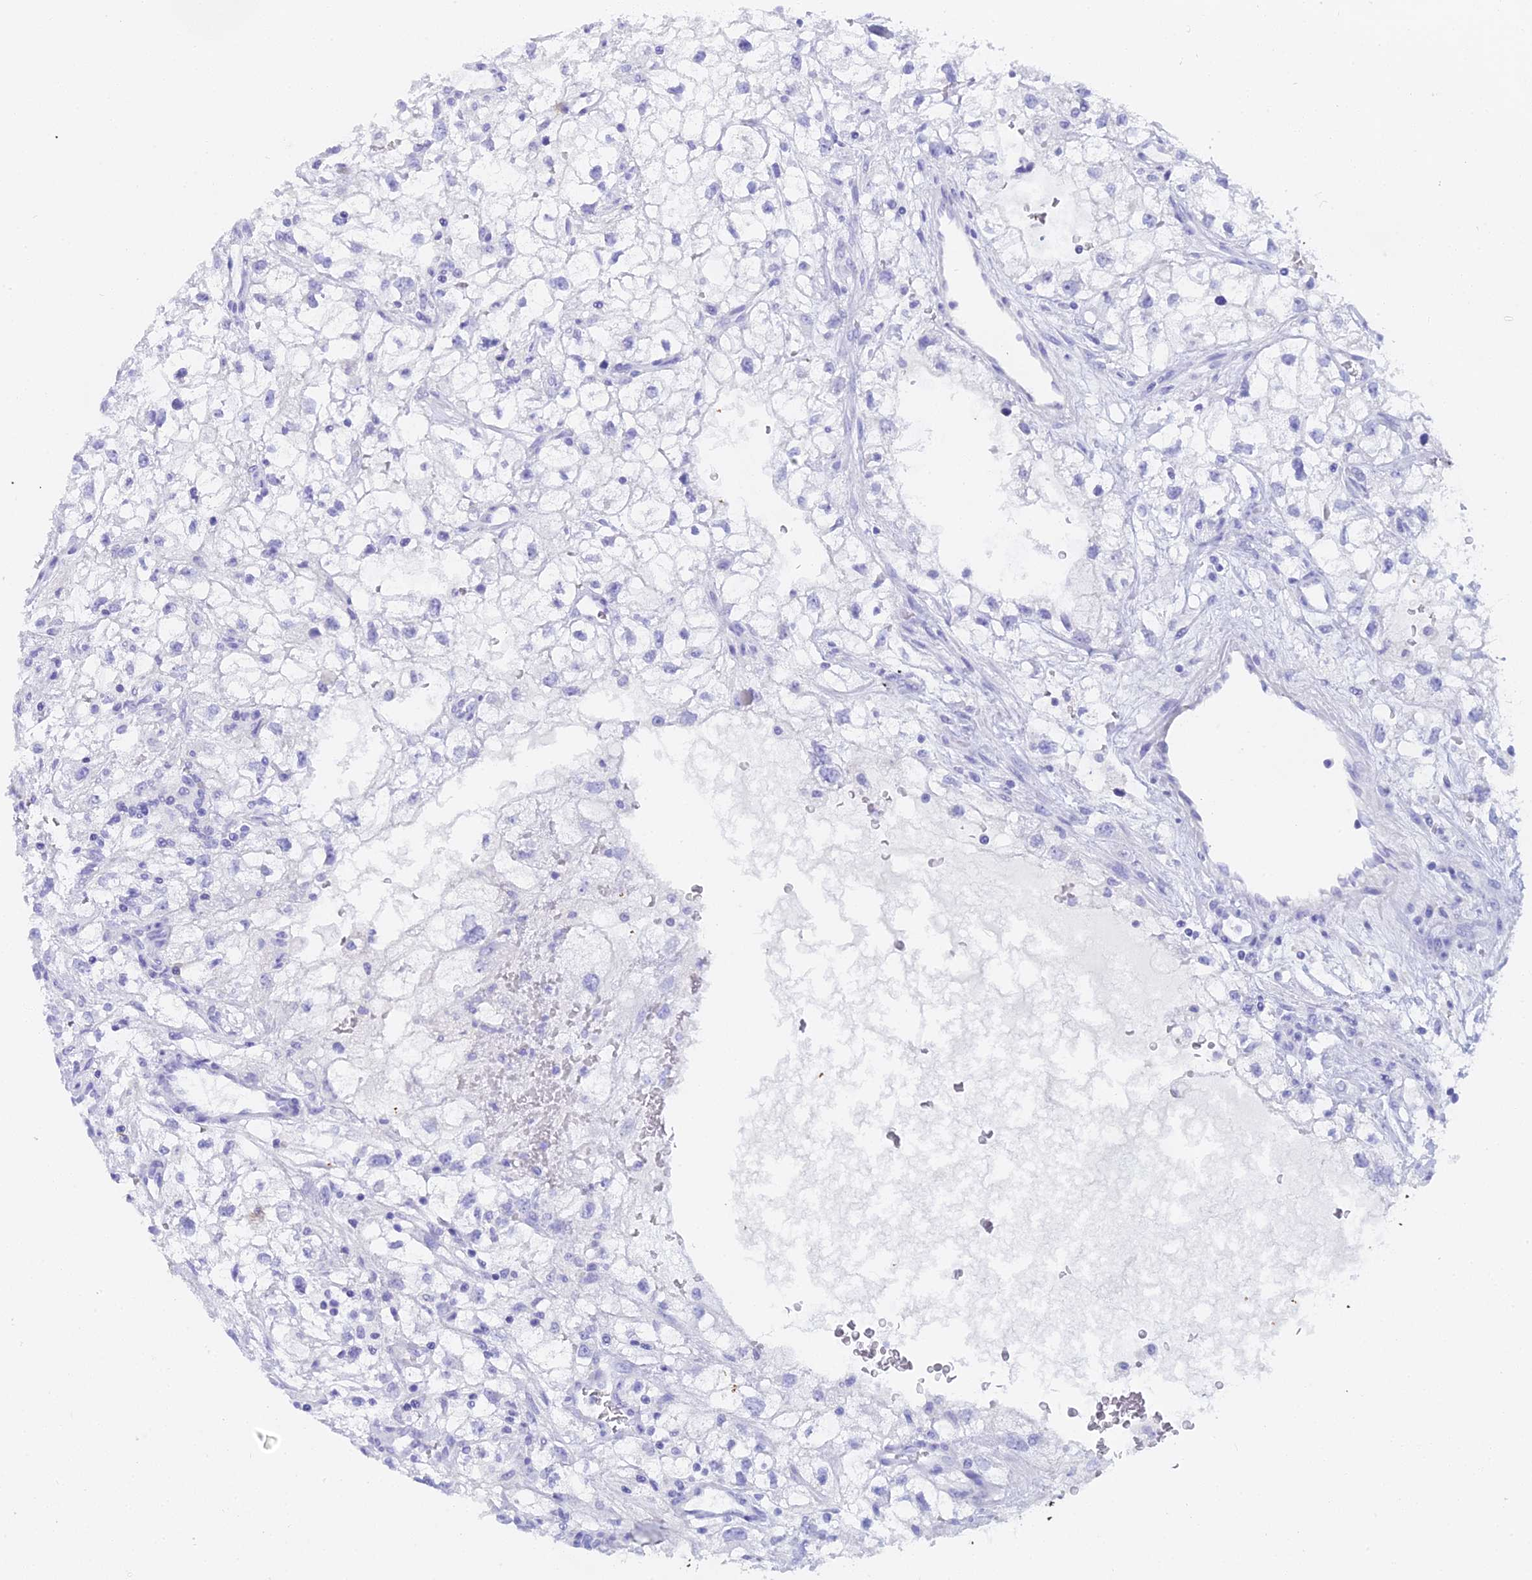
{"staining": {"intensity": "negative", "quantity": "none", "location": "none"}, "tissue": "renal cancer", "cell_type": "Tumor cells", "image_type": "cancer", "snomed": [{"axis": "morphology", "description": "Adenocarcinoma, NOS"}, {"axis": "topography", "description": "Kidney"}], "caption": "The histopathology image shows no staining of tumor cells in renal adenocarcinoma.", "gene": "CGB2", "patient": {"sex": "male", "age": 59}}